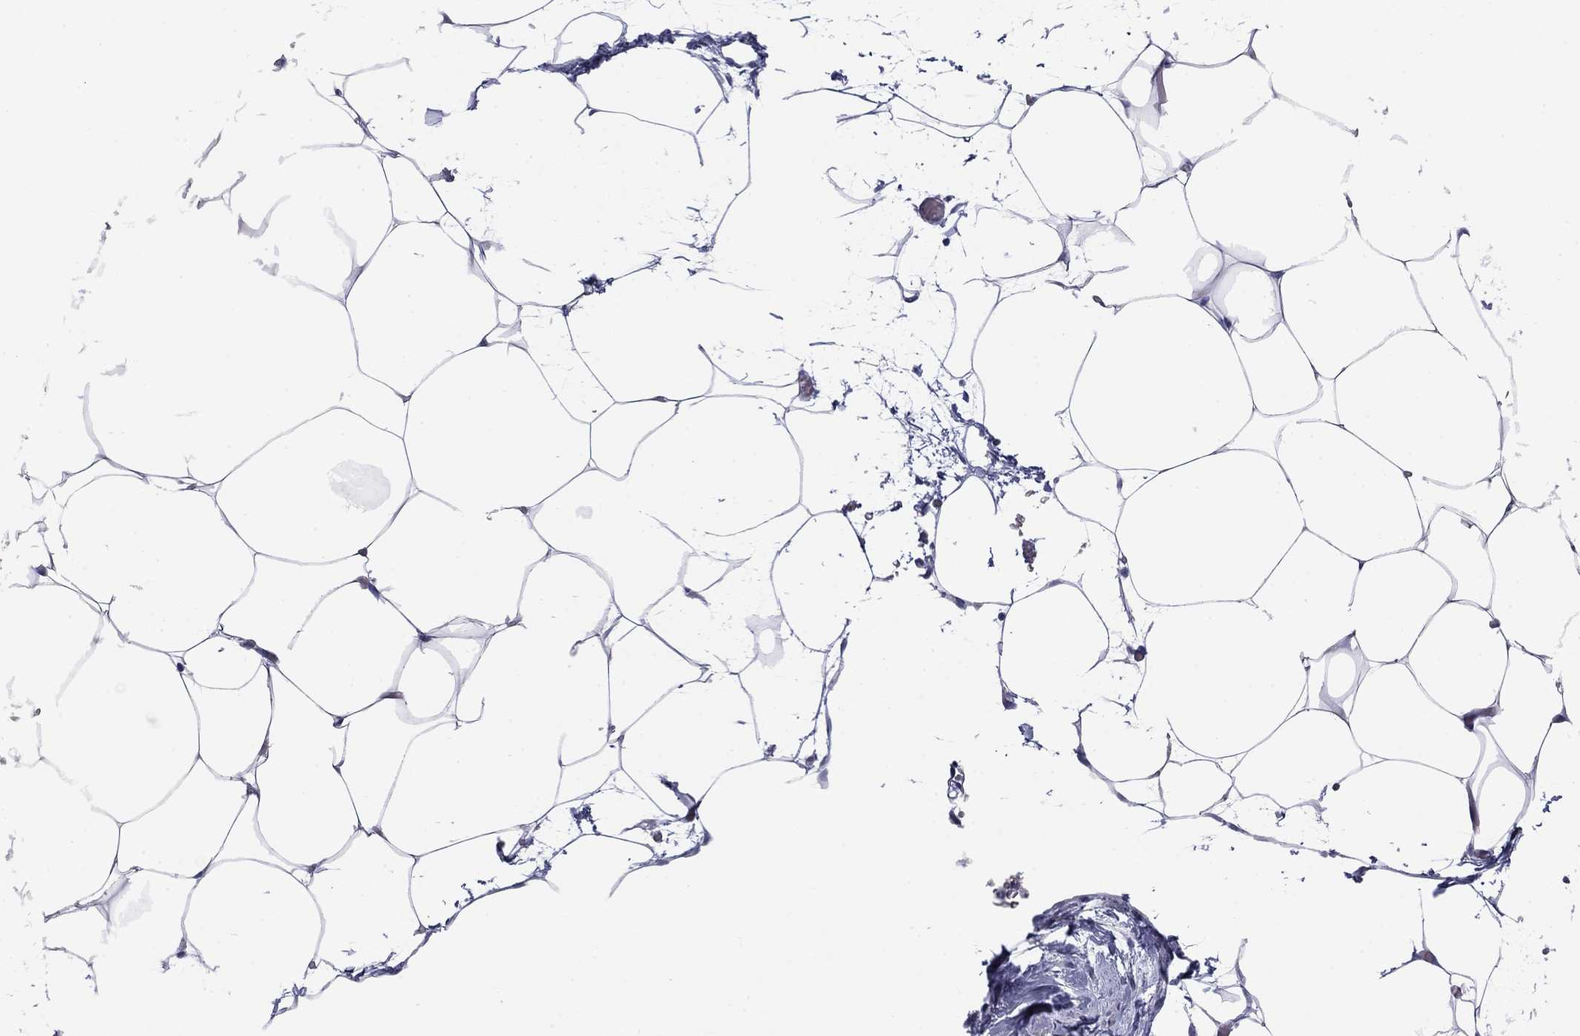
{"staining": {"intensity": "negative", "quantity": "none", "location": "none"}, "tissue": "adipose tissue", "cell_type": "Adipocytes", "image_type": "normal", "snomed": [{"axis": "morphology", "description": "Normal tissue, NOS"}, {"axis": "topography", "description": "Adipose tissue"}], "caption": "DAB immunohistochemical staining of benign adipose tissue reveals no significant staining in adipocytes.", "gene": "HAO1", "patient": {"sex": "male", "age": 57}}